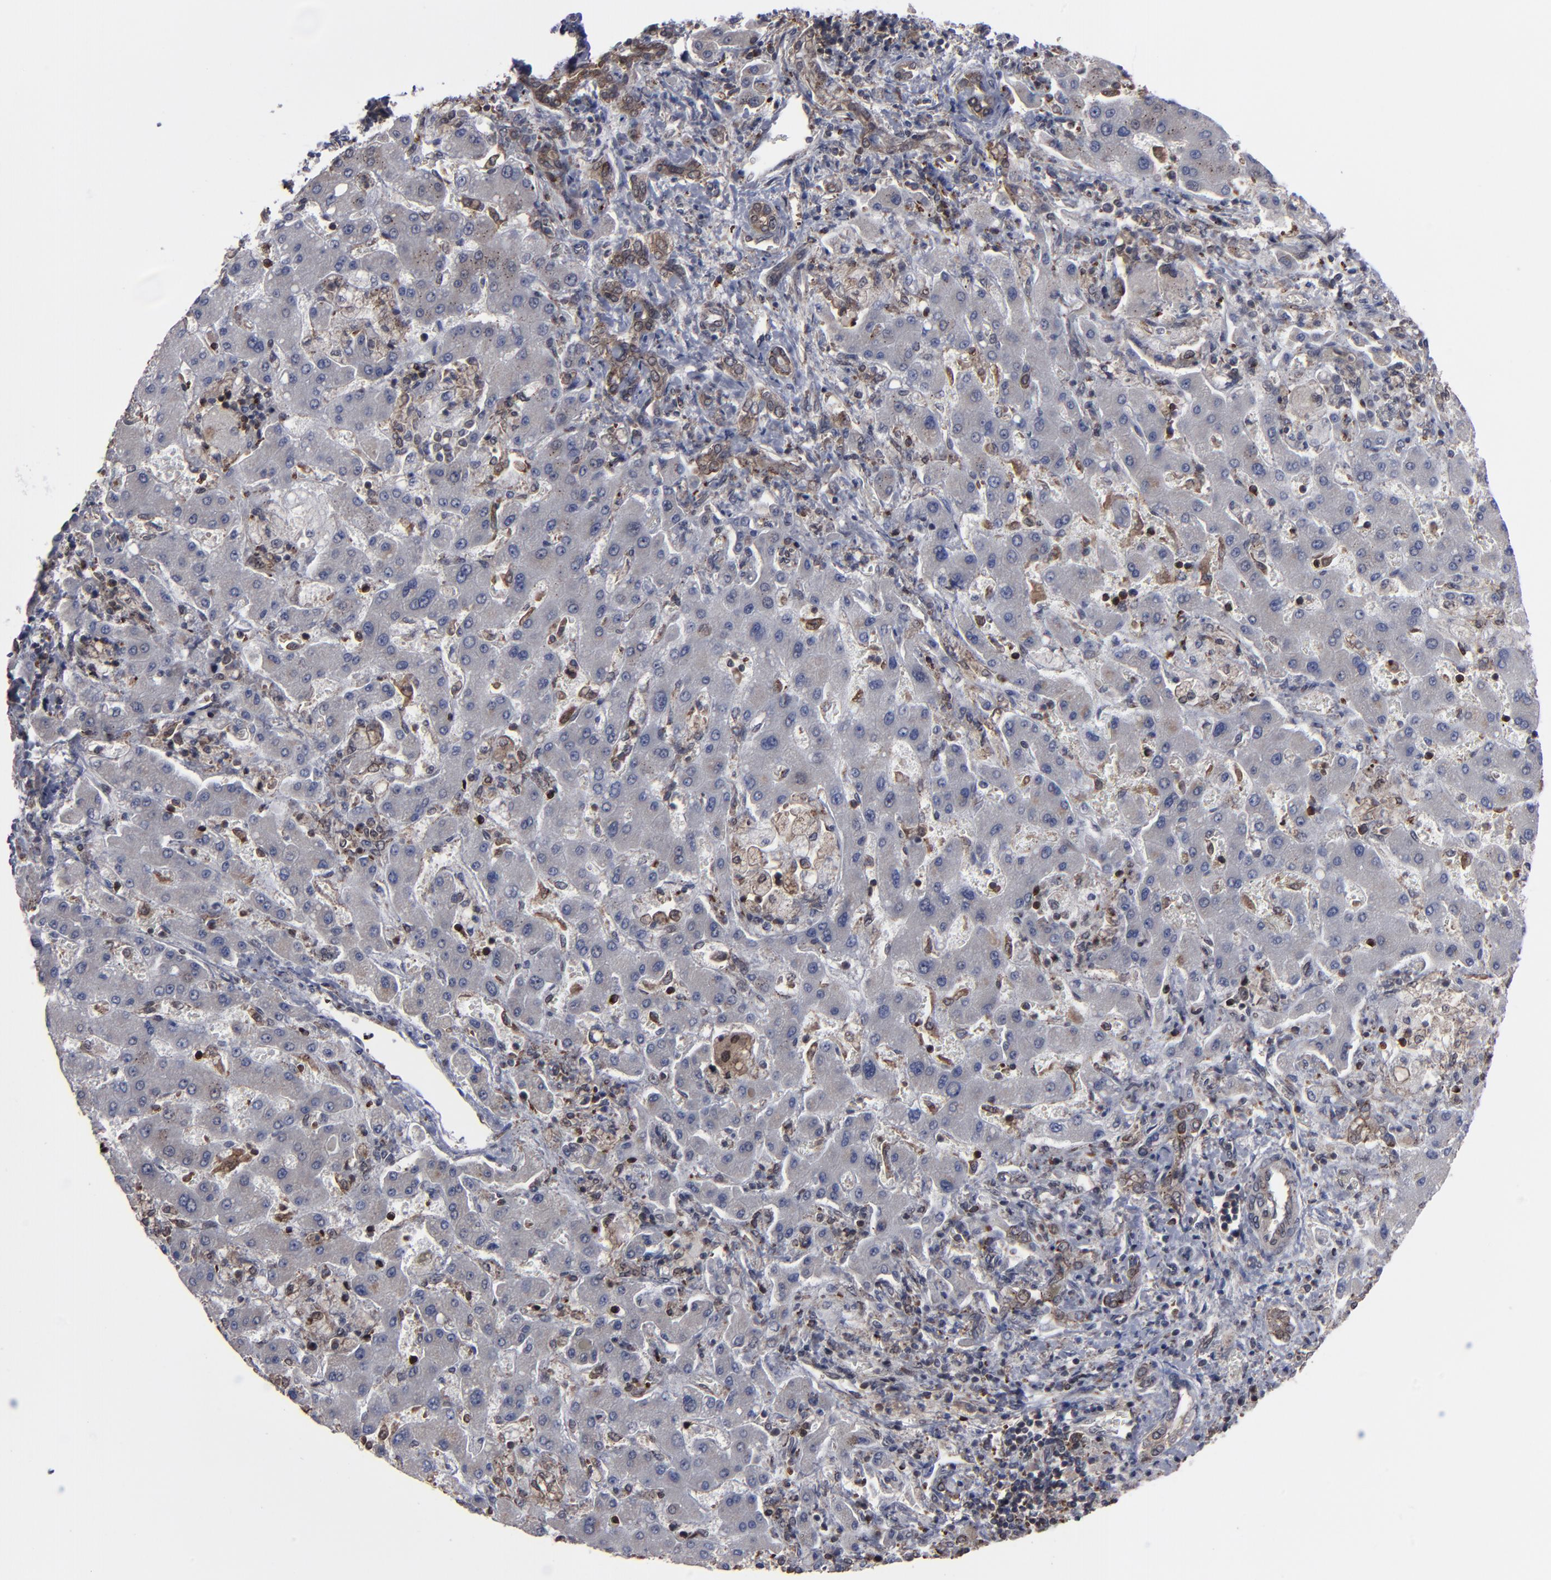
{"staining": {"intensity": "negative", "quantity": "none", "location": "none"}, "tissue": "liver cancer", "cell_type": "Tumor cells", "image_type": "cancer", "snomed": [{"axis": "morphology", "description": "Cholangiocarcinoma"}, {"axis": "topography", "description": "Liver"}], "caption": "This micrograph is of cholangiocarcinoma (liver) stained with immunohistochemistry (IHC) to label a protein in brown with the nuclei are counter-stained blue. There is no expression in tumor cells. (Stains: DAB (3,3'-diaminobenzidine) immunohistochemistry (IHC) with hematoxylin counter stain, Microscopy: brightfield microscopy at high magnification).", "gene": "KIAA2026", "patient": {"sex": "male", "age": 50}}